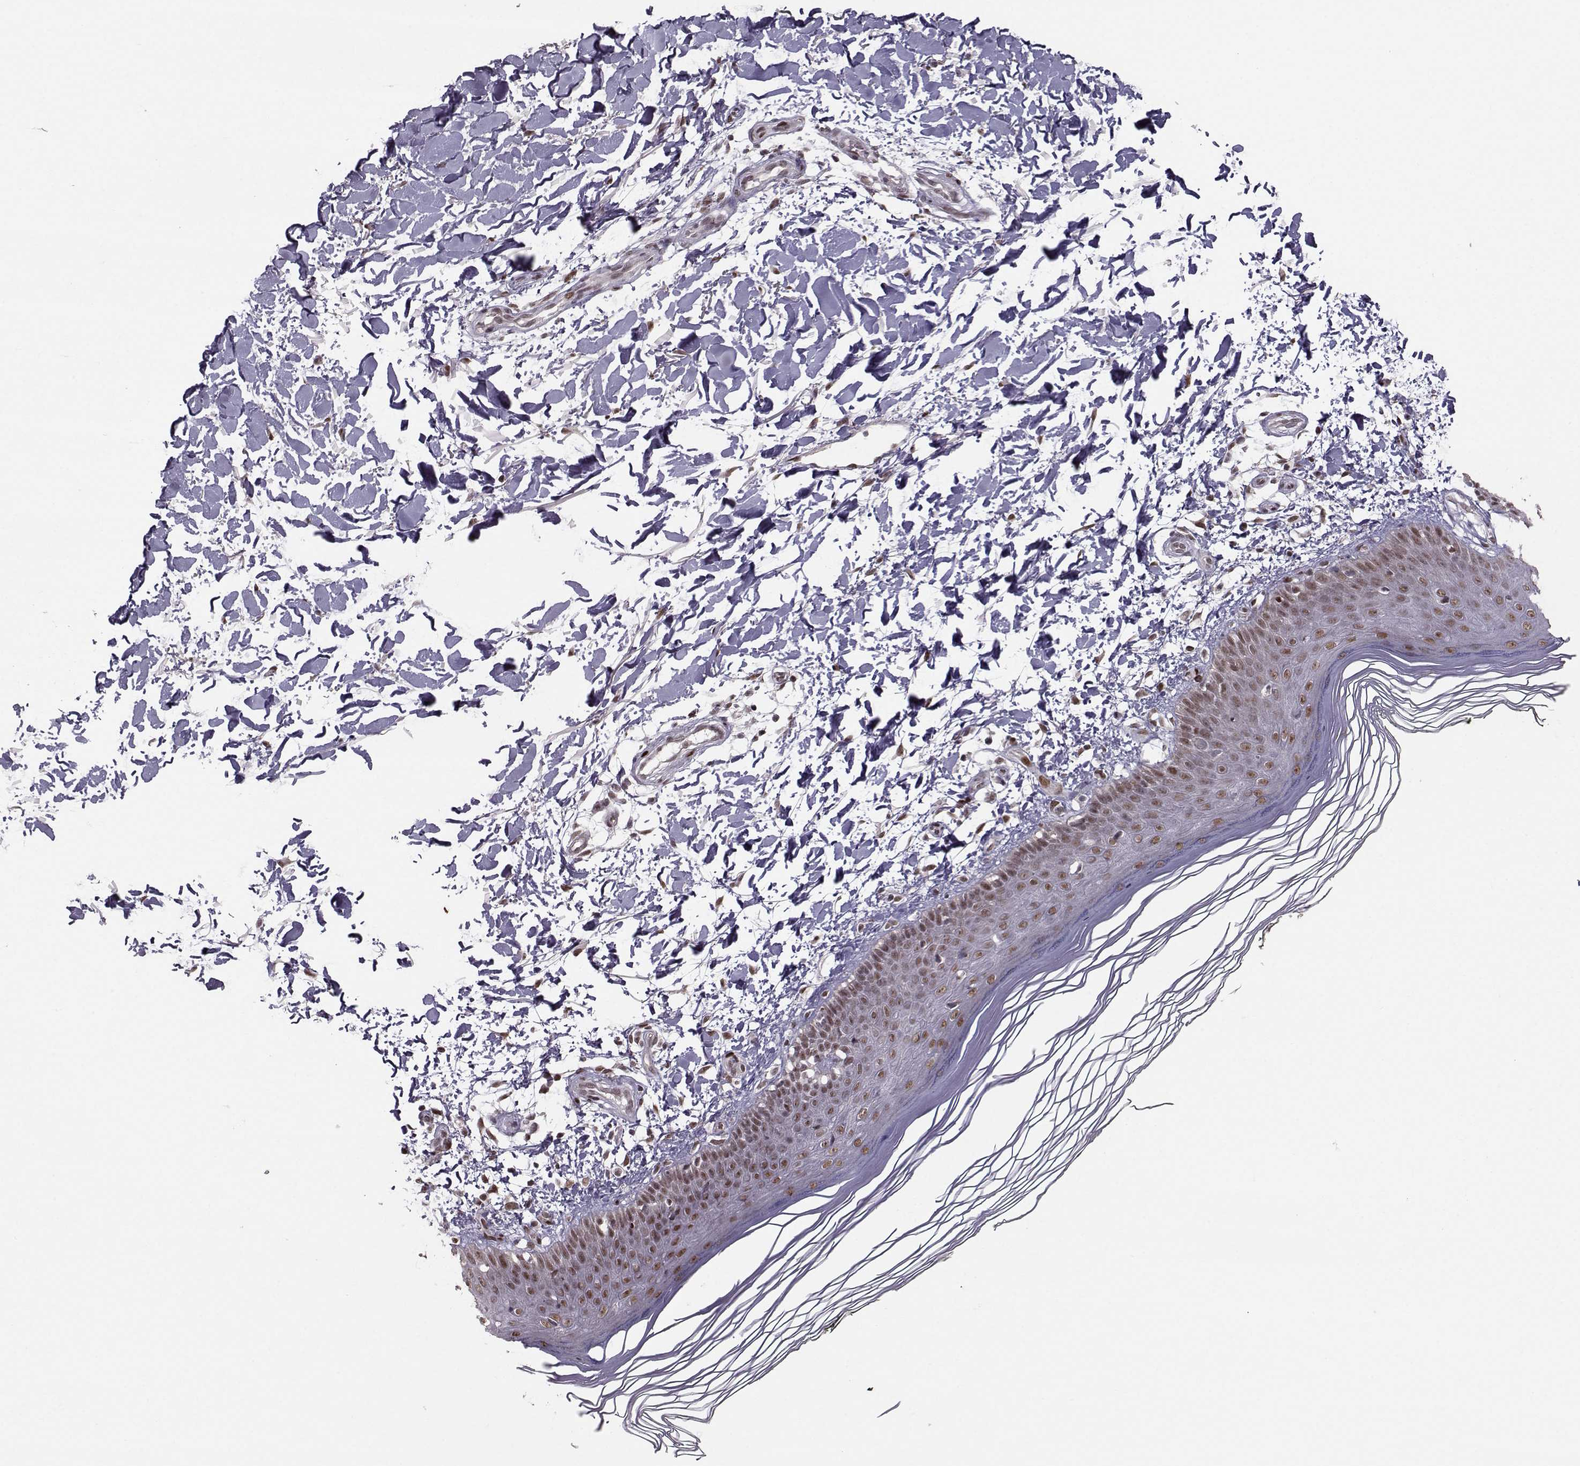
{"staining": {"intensity": "moderate", "quantity": ">75%", "location": "nuclear"}, "tissue": "skin", "cell_type": "Fibroblasts", "image_type": "normal", "snomed": [{"axis": "morphology", "description": "Normal tissue, NOS"}, {"axis": "topography", "description": "Skin"}], "caption": "Skin was stained to show a protein in brown. There is medium levels of moderate nuclear positivity in approximately >75% of fibroblasts. (Brightfield microscopy of DAB IHC at high magnification).", "gene": "SNAPC2", "patient": {"sex": "female", "age": 62}}